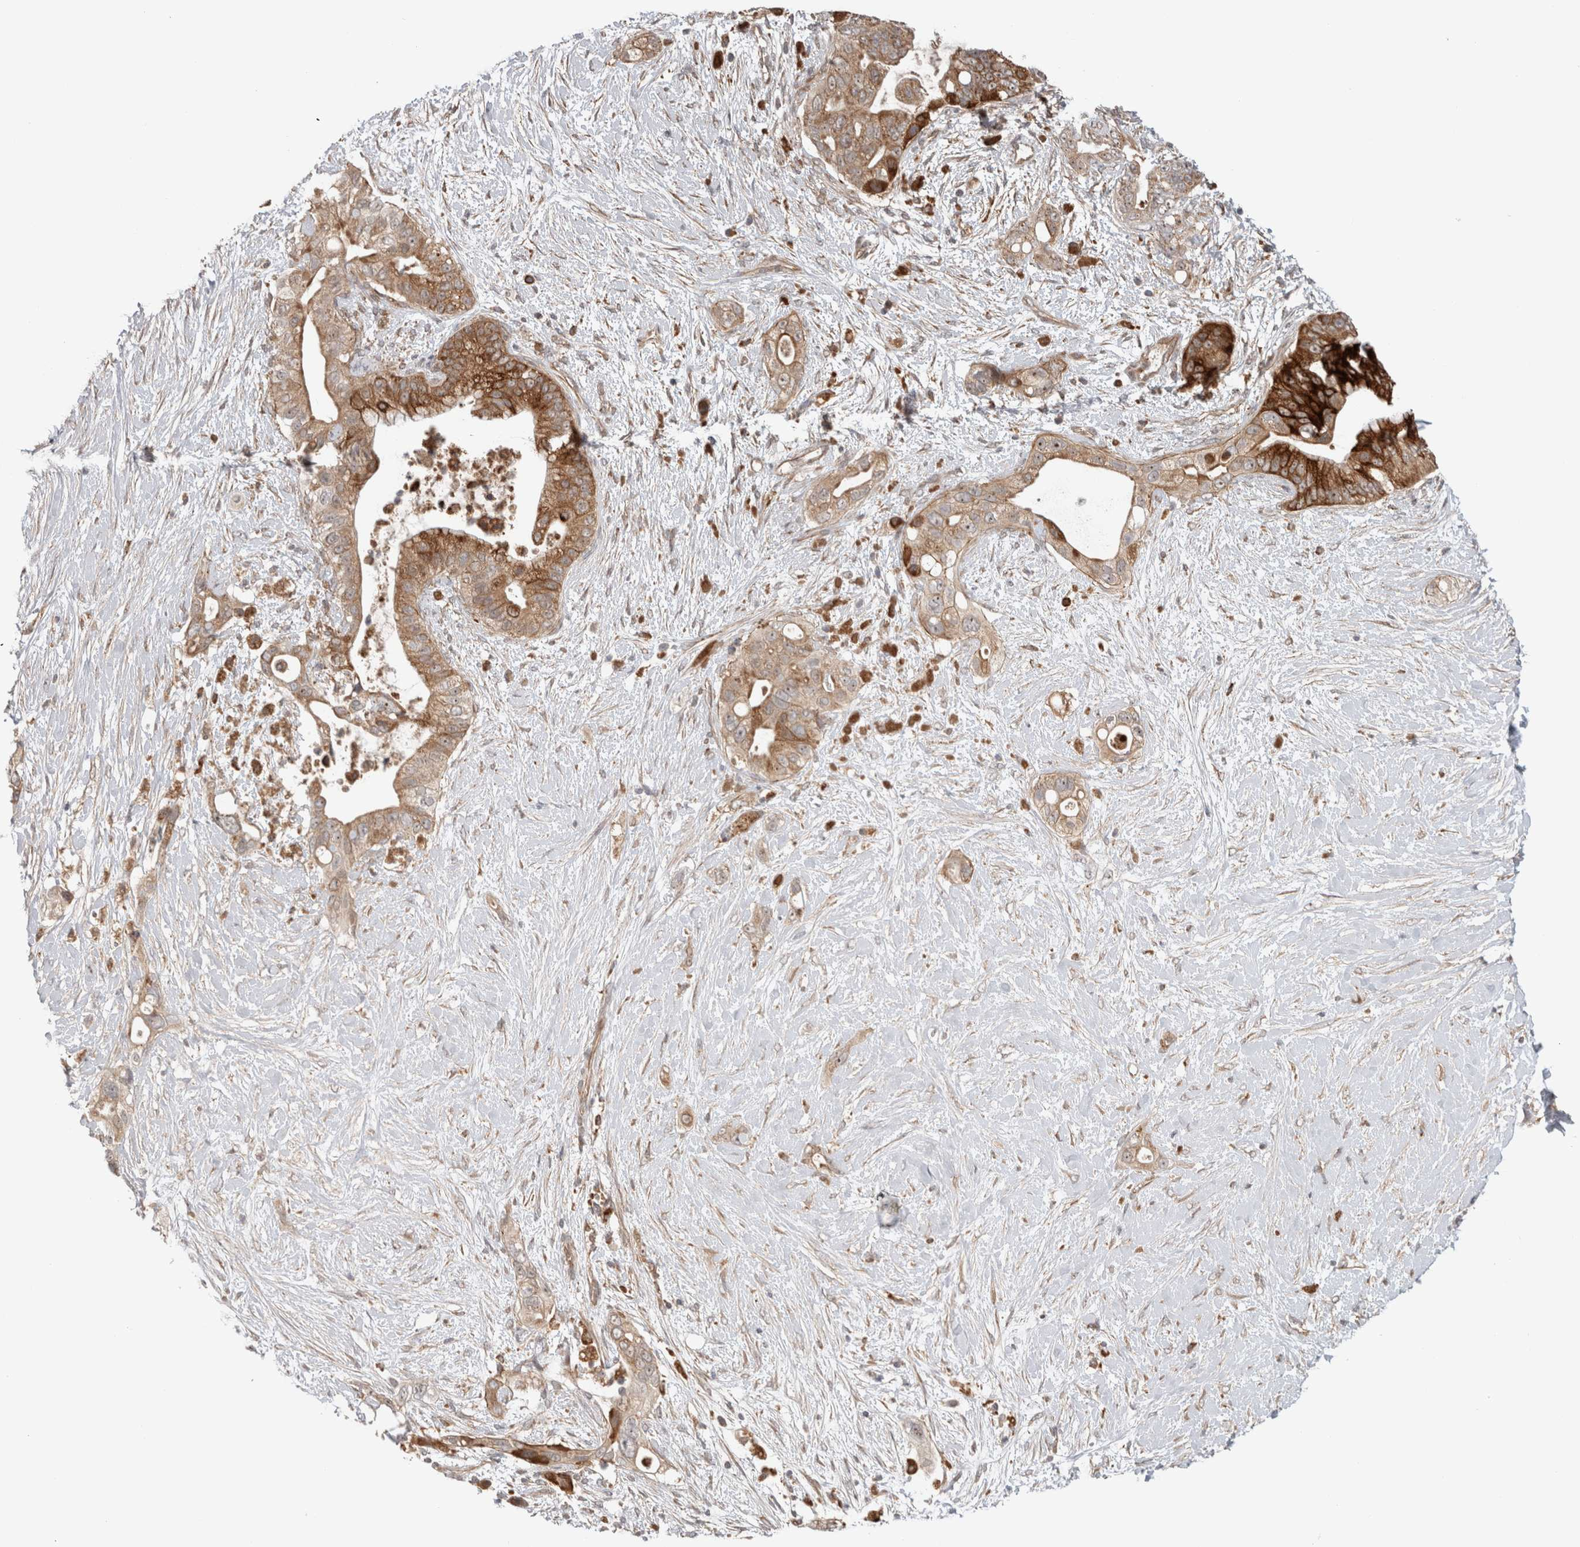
{"staining": {"intensity": "moderate", "quantity": ">75%", "location": "cytoplasmic/membranous"}, "tissue": "pancreatic cancer", "cell_type": "Tumor cells", "image_type": "cancer", "snomed": [{"axis": "morphology", "description": "Adenocarcinoma, NOS"}, {"axis": "topography", "description": "Pancreas"}], "caption": "A brown stain highlights moderate cytoplasmic/membranous positivity of a protein in pancreatic cancer tumor cells.", "gene": "ADGRL3", "patient": {"sex": "male", "age": 53}}